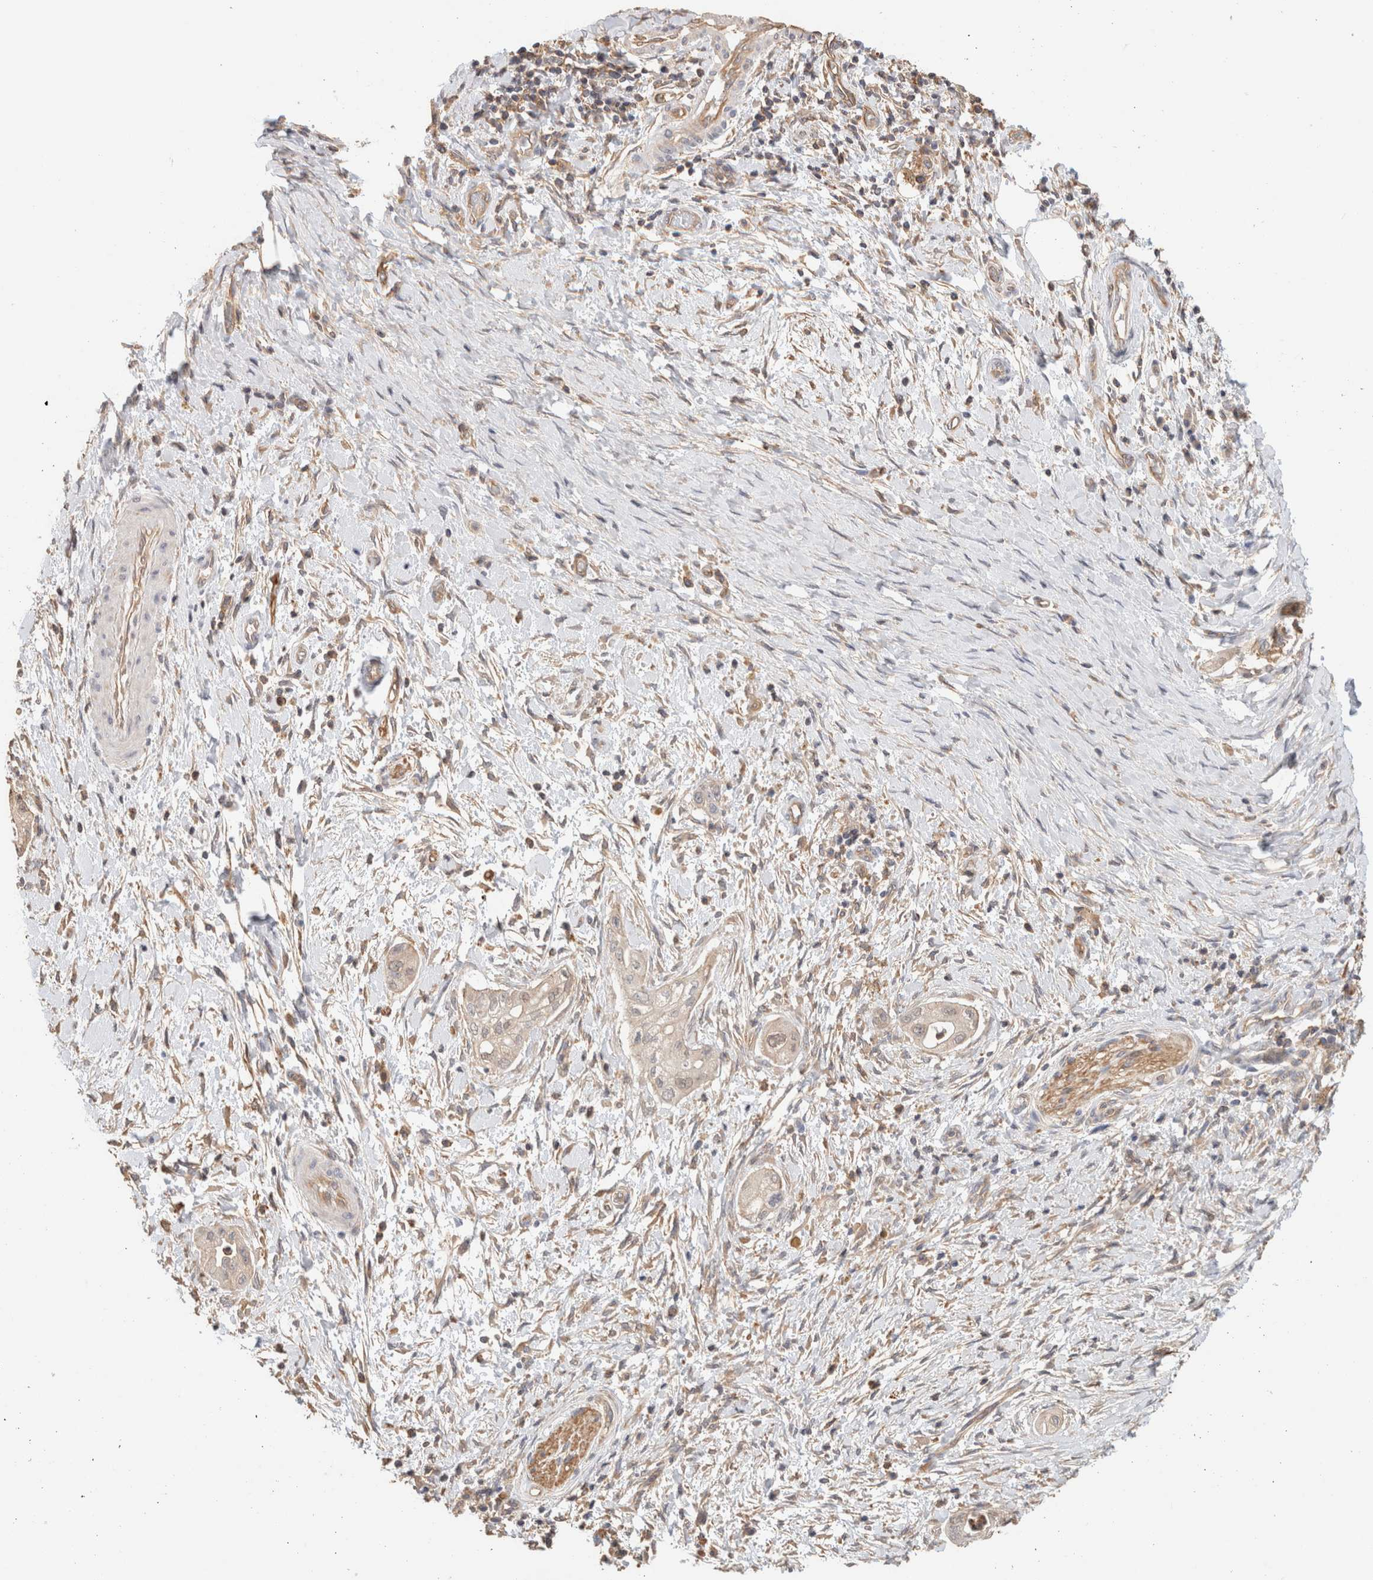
{"staining": {"intensity": "weak", "quantity": "<25%", "location": "cytoplasmic/membranous"}, "tissue": "pancreatic cancer", "cell_type": "Tumor cells", "image_type": "cancer", "snomed": [{"axis": "morphology", "description": "Adenocarcinoma, NOS"}, {"axis": "topography", "description": "Pancreas"}], "caption": "This photomicrograph is of pancreatic cancer stained with IHC to label a protein in brown with the nuclei are counter-stained blue. There is no positivity in tumor cells. (Immunohistochemistry, brightfield microscopy, high magnification).", "gene": "CFAP418", "patient": {"sex": "male", "age": 58}}